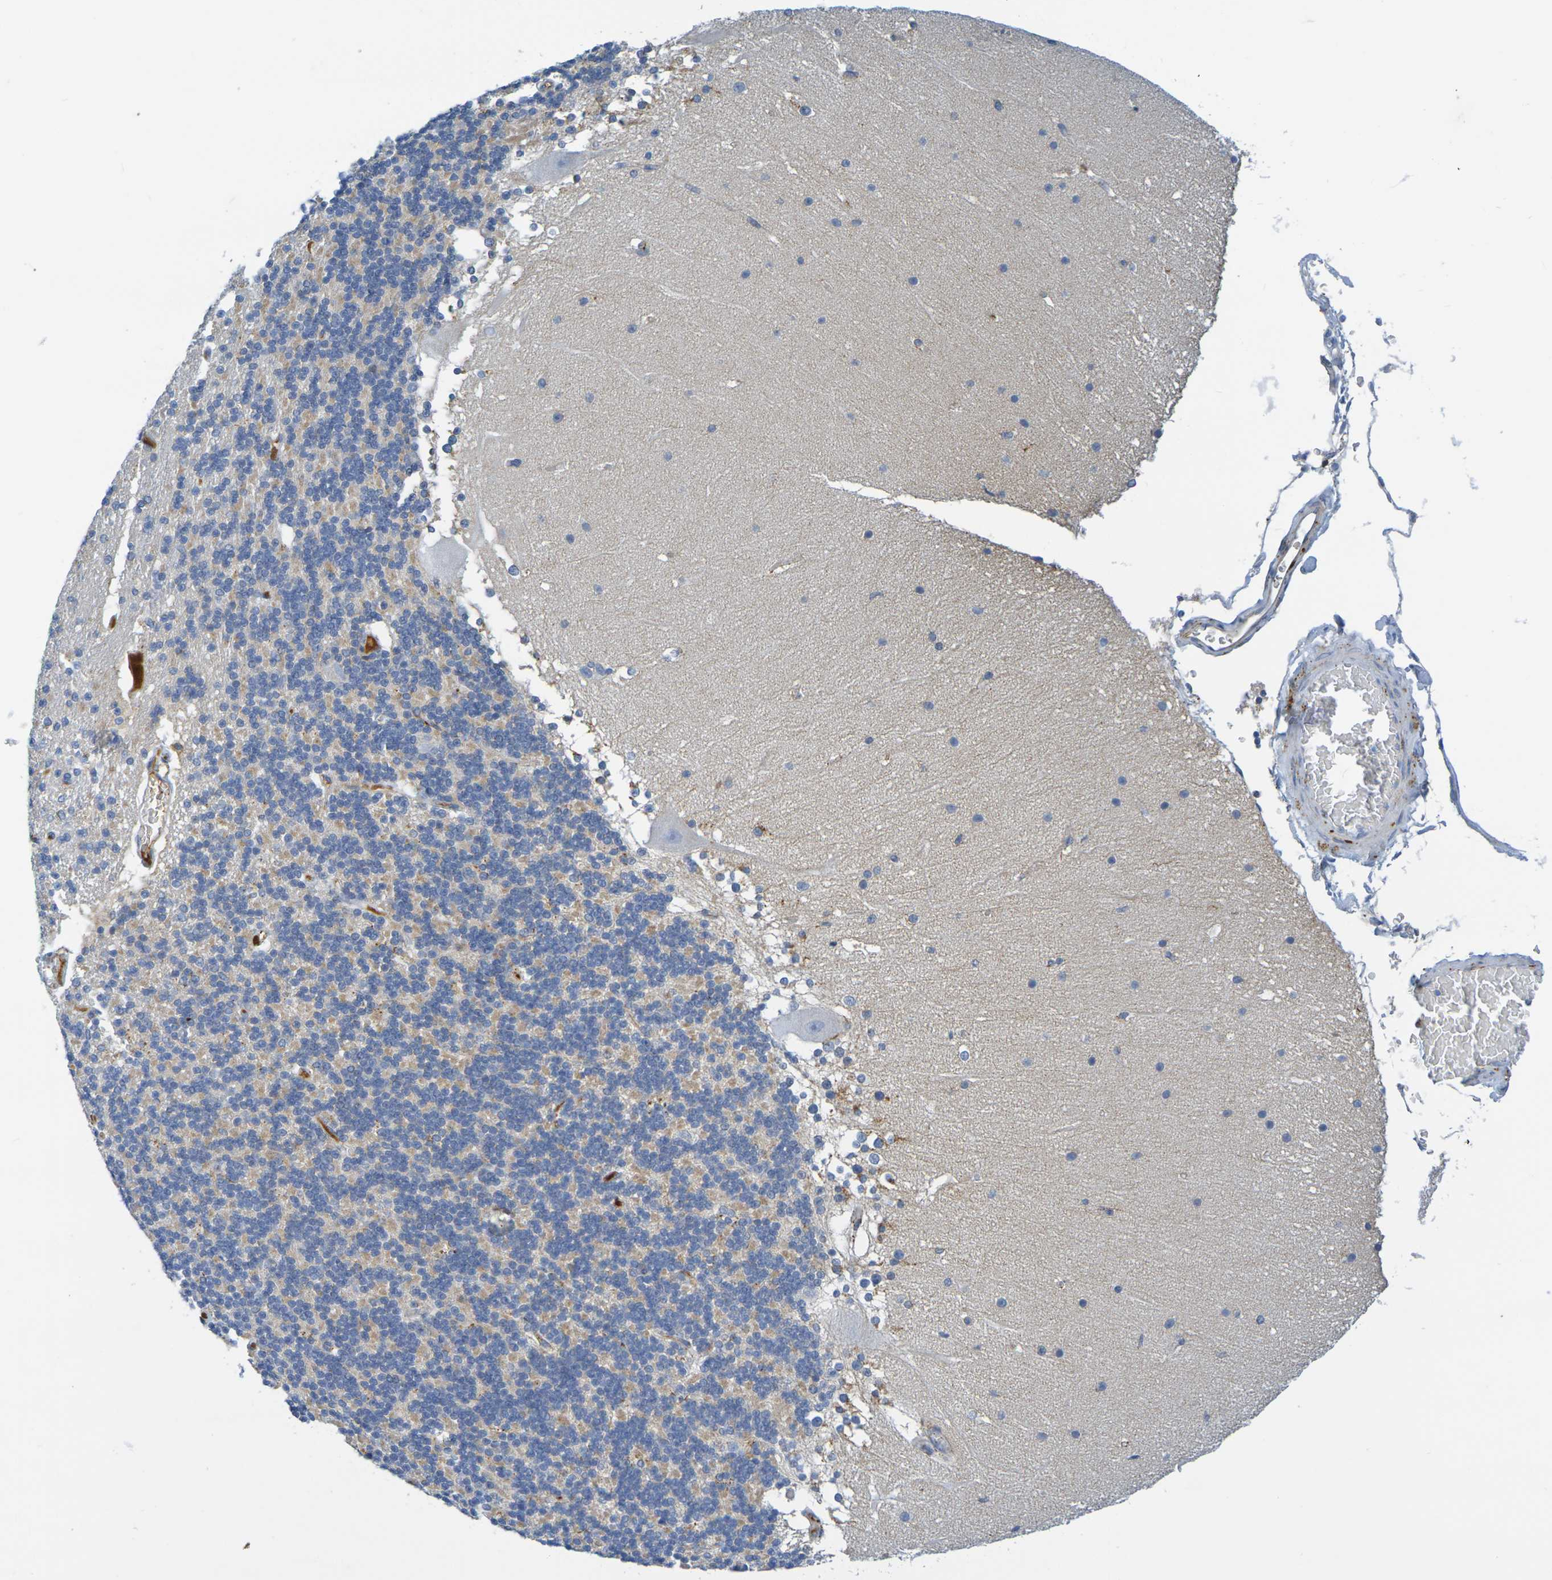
{"staining": {"intensity": "moderate", "quantity": "25%-75%", "location": "cytoplasmic/membranous"}, "tissue": "cerebellum", "cell_type": "Cells in granular layer", "image_type": "normal", "snomed": [{"axis": "morphology", "description": "Normal tissue, NOS"}, {"axis": "topography", "description": "Cerebellum"}], "caption": "The image exhibits a brown stain indicating the presence of a protein in the cytoplasmic/membranous of cells in granular layer in cerebellum. (DAB = brown stain, brightfield microscopy at high magnification).", "gene": "IL10", "patient": {"sex": "female", "age": 19}}